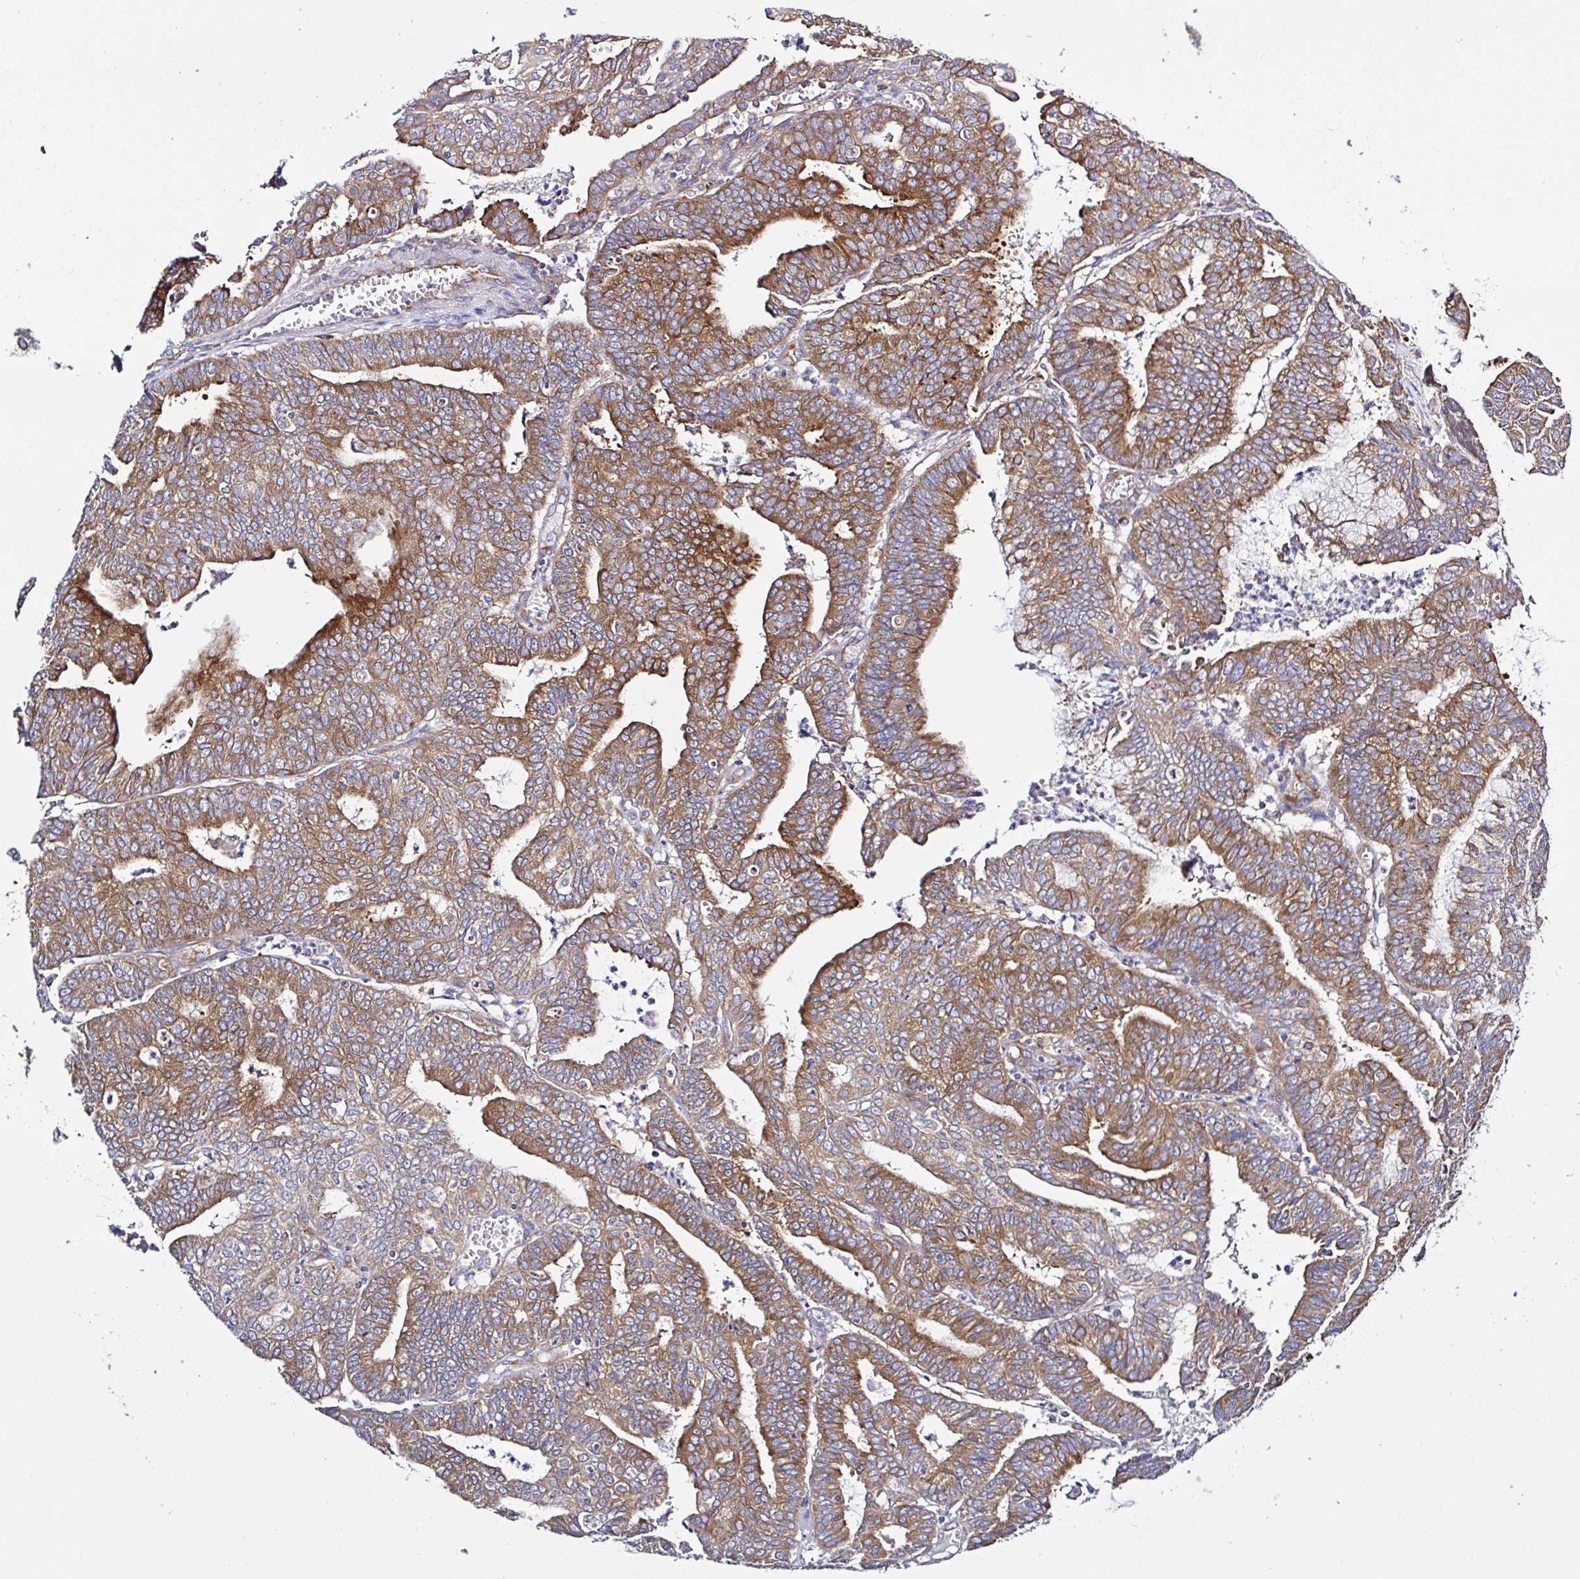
{"staining": {"intensity": "moderate", "quantity": "25%-75%", "location": "cytoplasmic/membranous"}, "tissue": "endometrial cancer", "cell_type": "Tumor cells", "image_type": "cancer", "snomed": [{"axis": "morphology", "description": "Adenocarcinoma, NOS"}, {"axis": "topography", "description": "Endometrium"}], "caption": "Immunohistochemical staining of endometrial adenocarcinoma exhibits medium levels of moderate cytoplasmic/membranous protein positivity in approximately 25%-75% of tumor cells. (Brightfield microscopy of DAB IHC at high magnification).", "gene": "LARS1", "patient": {"sex": "female", "age": 61}}